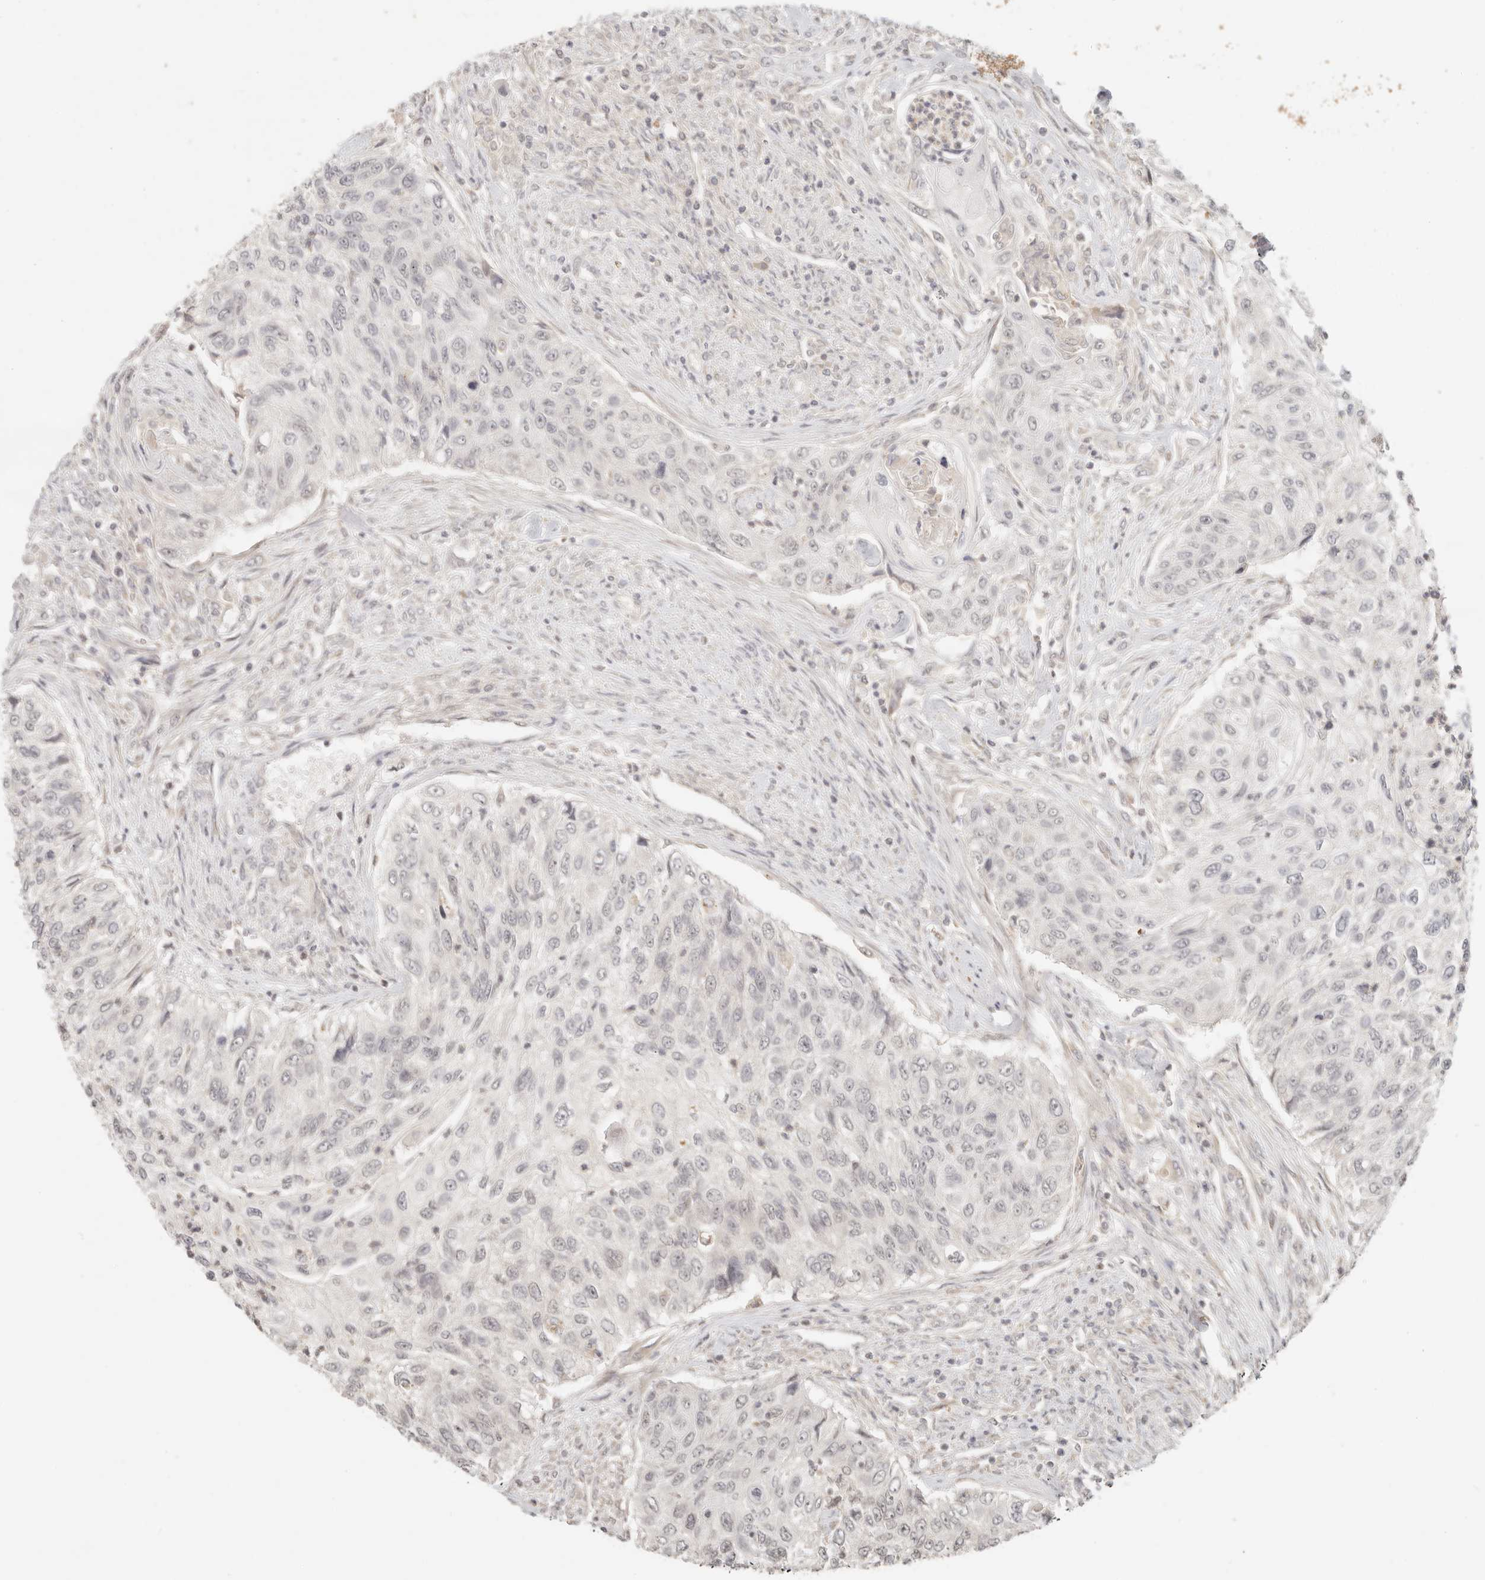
{"staining": {"intensity": "negative", "quantity": "none", "location": "none"}, "tissue": "urothelial cancer", "cell_type": "Tumor cells", "image_type": "cancer", "snomed": [{"axis": "morphology", "description": "Urothelial carcinoma, High grade"}, {"axis": "topography", "description": "Urinary bladder"}], "caption": "This image is of high-grade urothelial carcinoma stained with IHC to label a protein in brown with the nuclei are counter-stained blue. There is no staining in tumor cells.", "gene": "INTS11", "patient": {"sex": "female", "age": 60}}